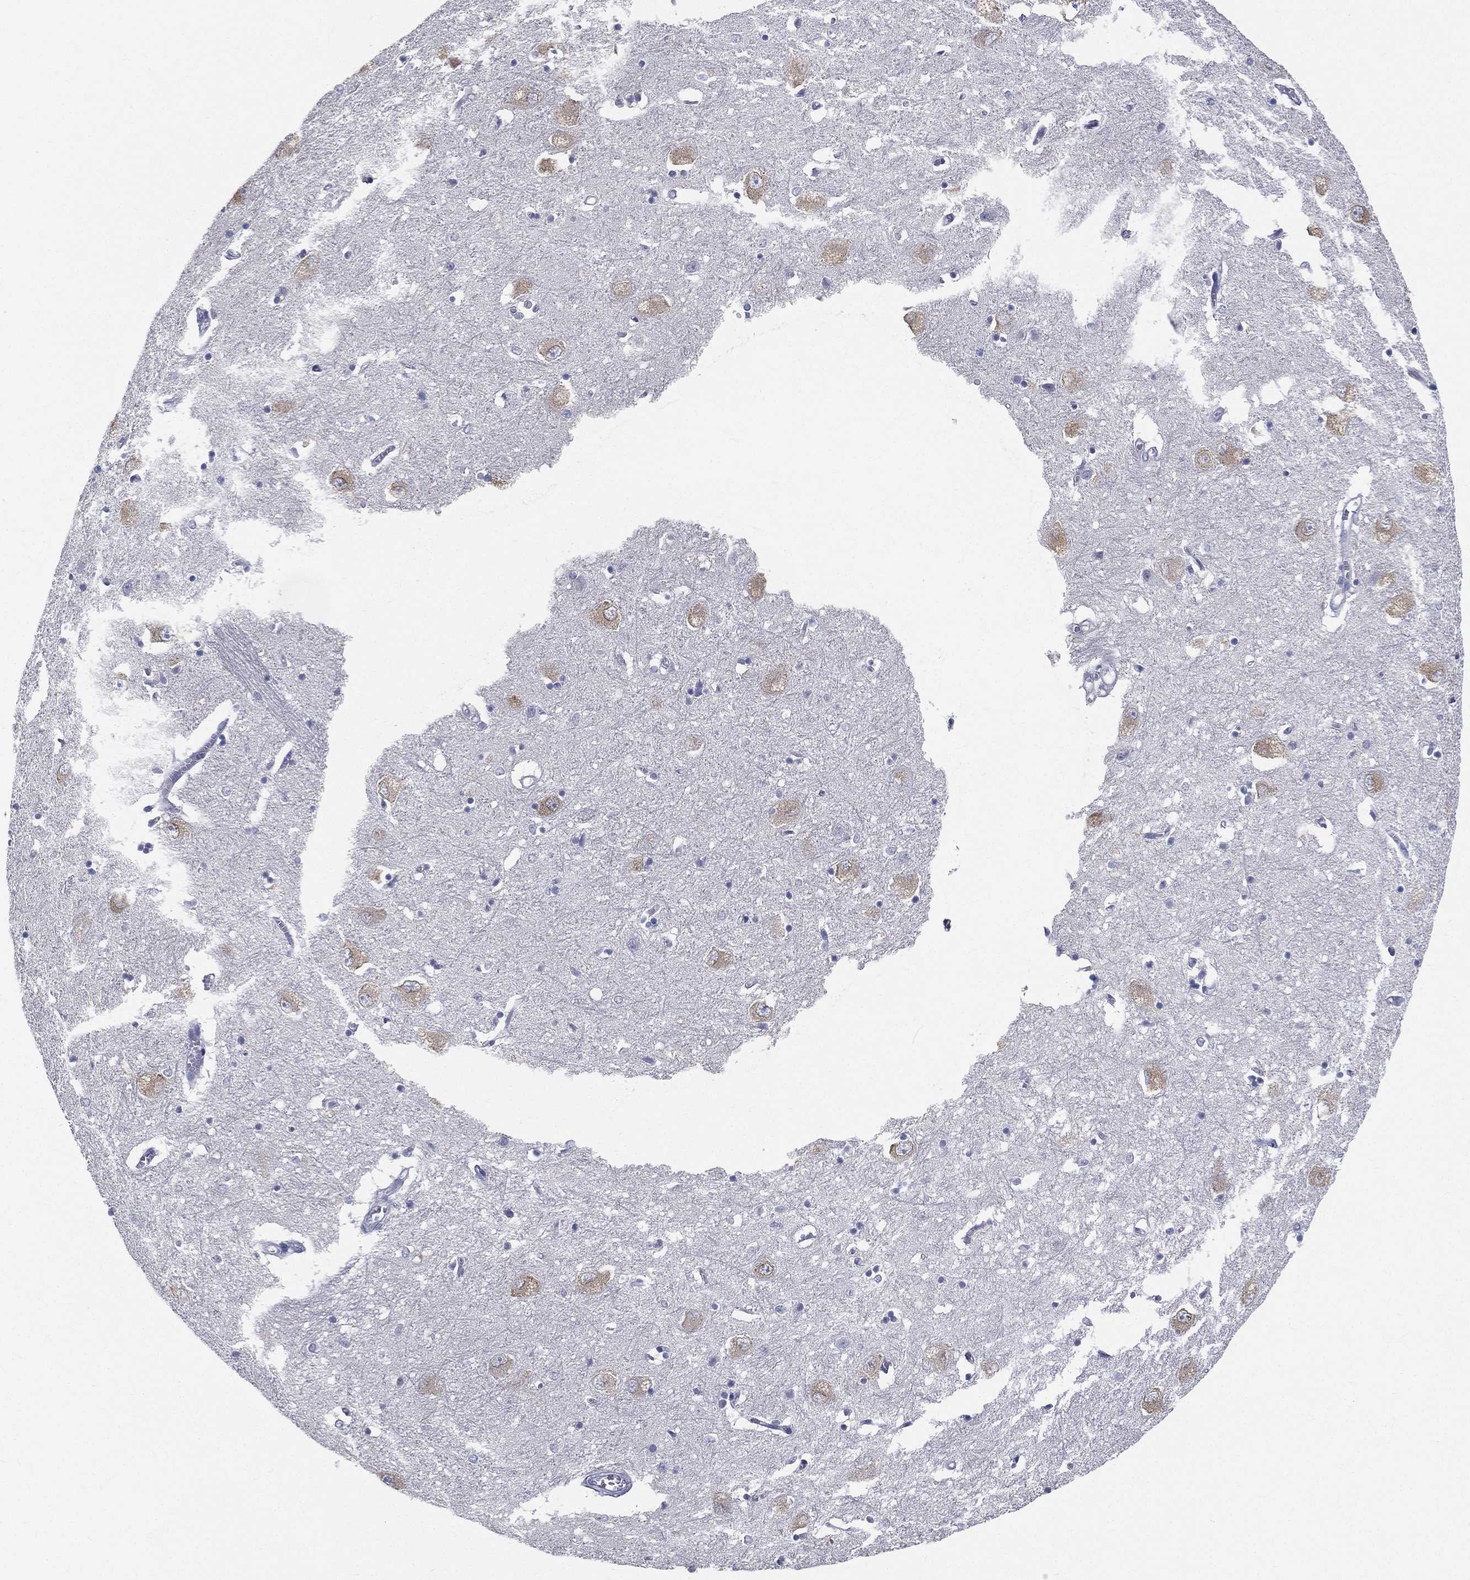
{"staining": {"intensity": "negative", "quantity": "none", "location": "none"}, "tissue": "caudate", "cell_type": "Glial cells", "image_type": "normal", "snomed": [{"axis": "morphology", "description": "Normal tissue, NOS"}, {"axis": "topography", "description": "Lateral ventricle wall"}], "caption": "Caudate was stained to show a protein in brown. There is no significant expression in glial cells. (DAB IHC with hematoxylin counter stain).", "gene": "STS", "patient": {"sex": "male", "age": 54}}